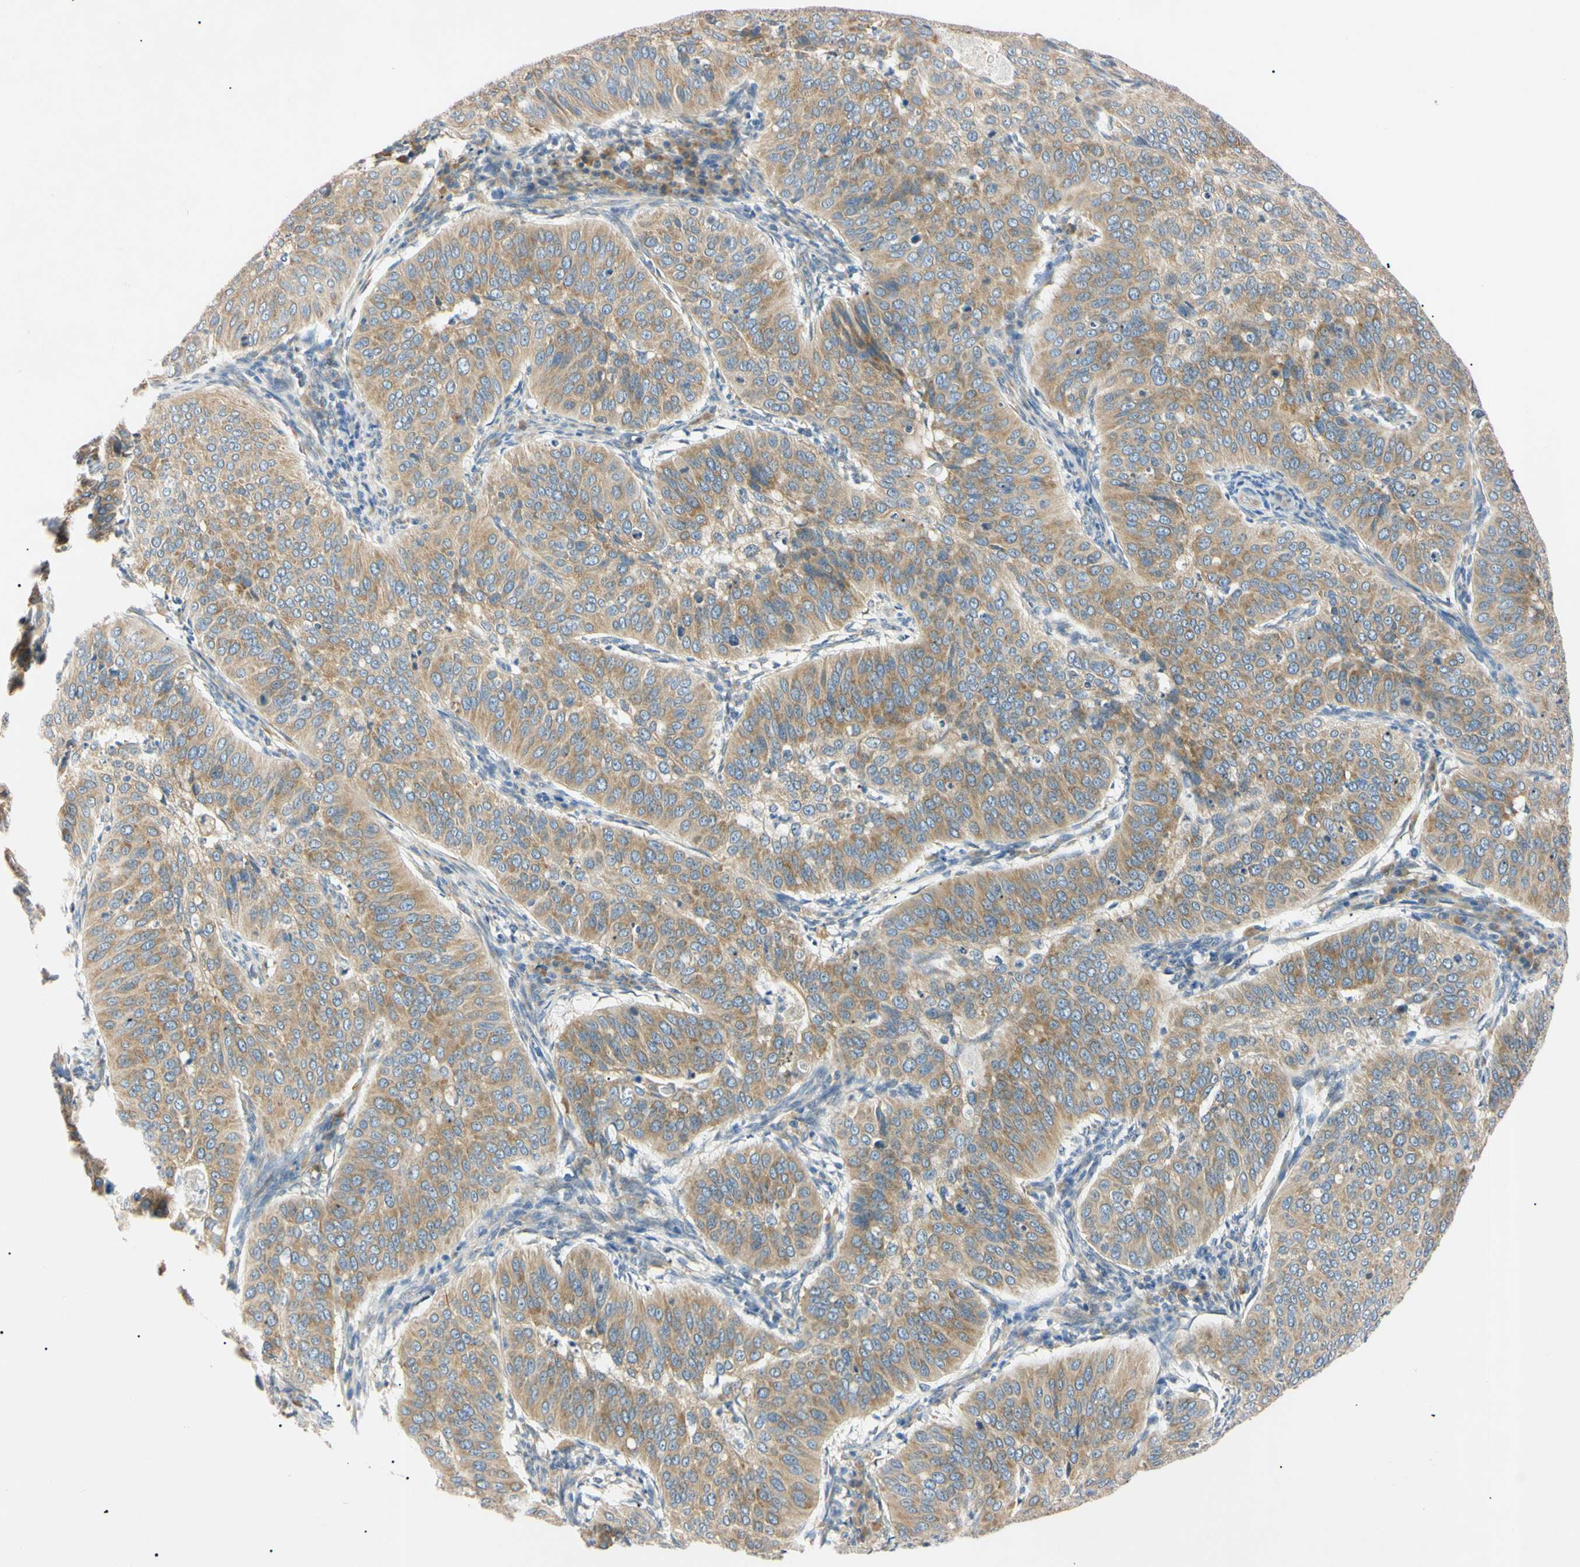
{"staining": {"intensity": "moderate", "quantity": ">75%", "location": "cytoplasmic/membranous"}, "tissue": "cervical cancer", "cell_type": "Tumor cells", "image_type": "cancer", "snomed": [{"axis": "morphology", "description": "Normal tissue, NOS"}, {"axis": "morphology", "description": "Squamous cell carcinoma, NOS"}, {"axis": "topography", "description": "Cervix"}], "caption": "Moderate cytoplasmic/membranous staining is identified in about >75% of tumor cells in cervical cancer.", "gene": "DNAJB12", "patient": {"sex": "female", "age": 39}}